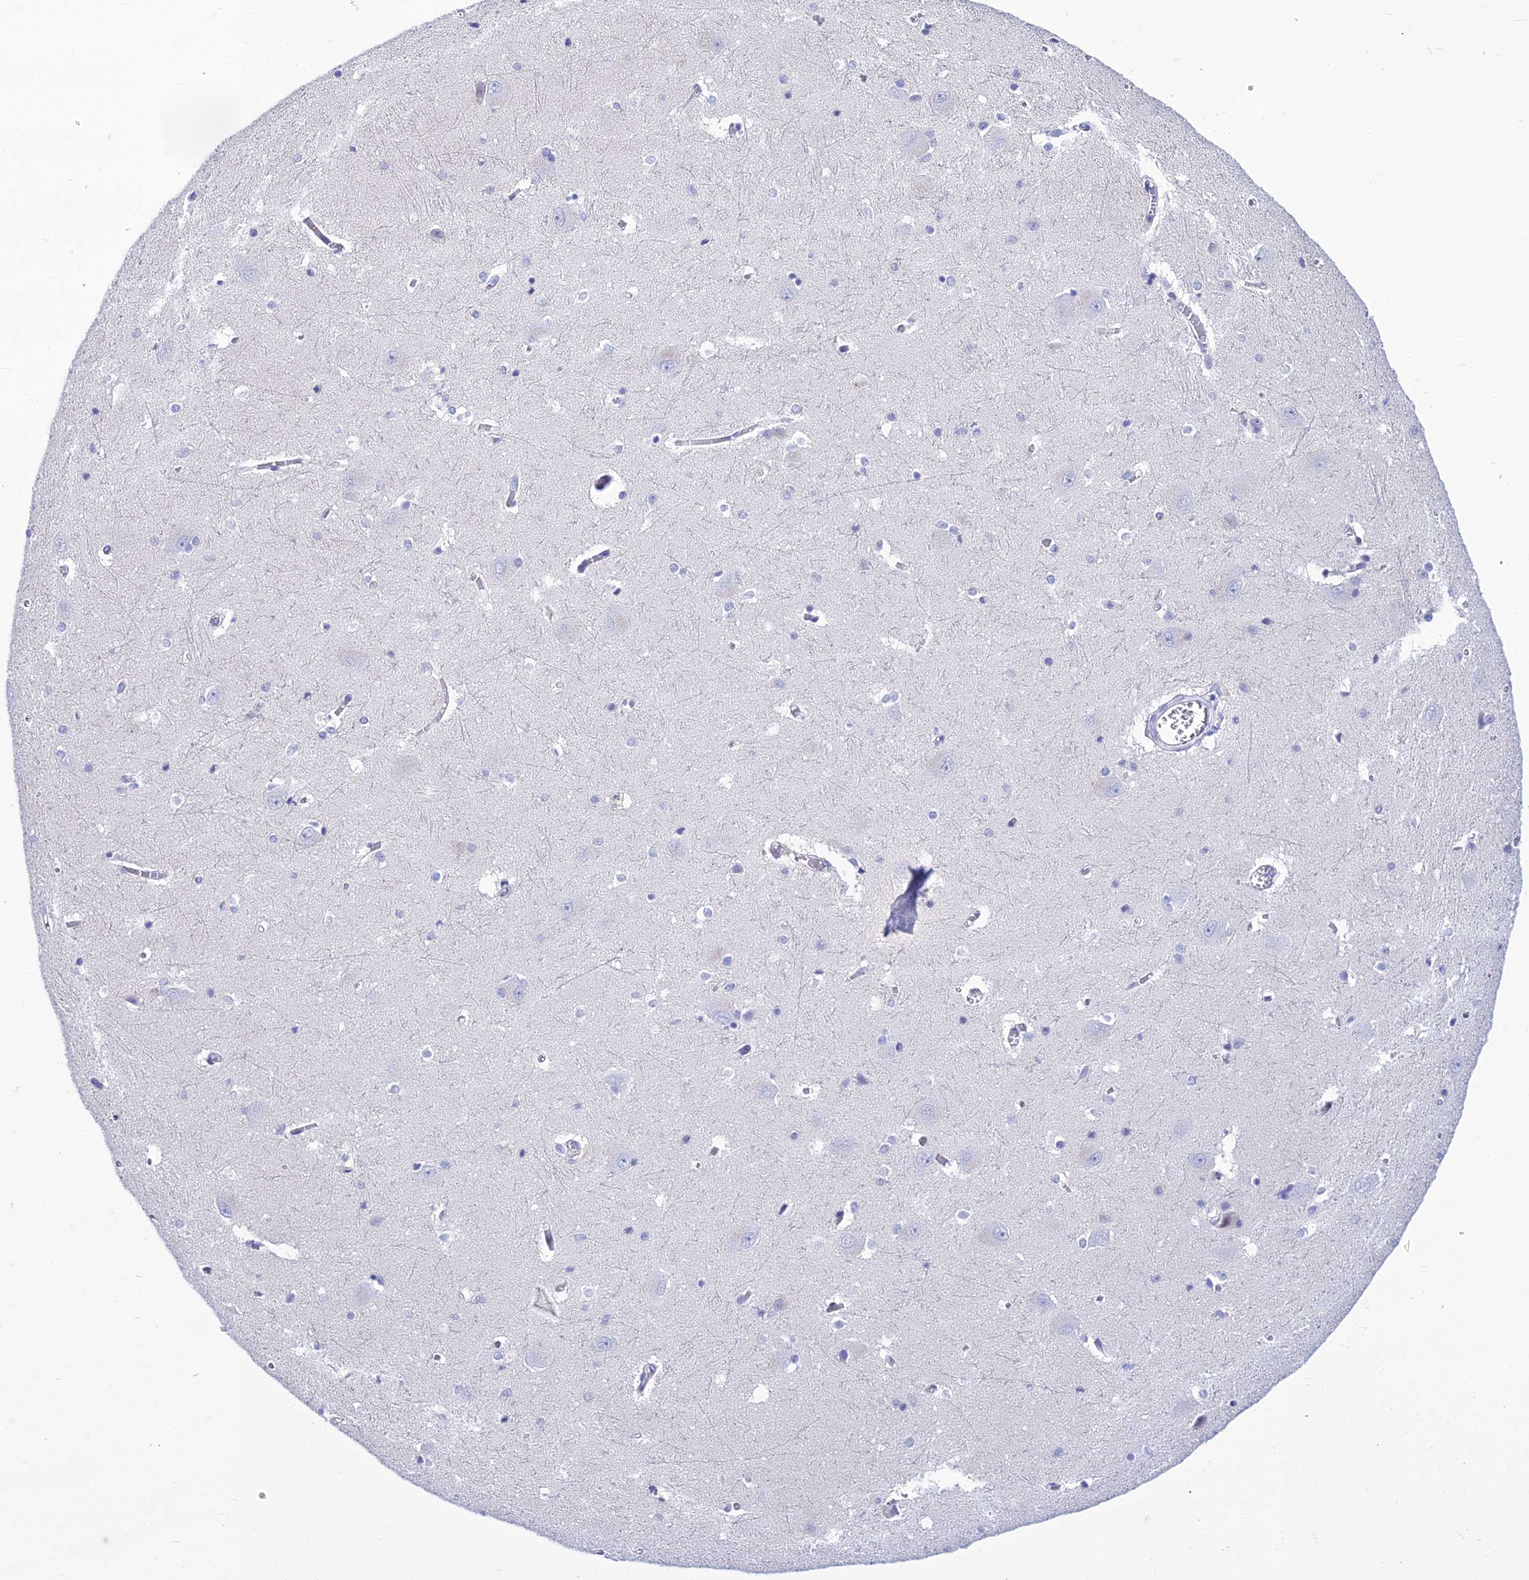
{"staining": {"intensity": "negative", "quantity": "none", "location": "none"}, "tissue": "caudate", "cell_type": "Glial cells", "image_type": "normal", "snomed": [{"axis": "morphology", "description": "Normal tissue, NOS"}, {"axis": "topography", "description": "Lateral ventricle wall"}], "caption": "The immunohistochemistry (IHC) photomicrograph has no significant staining in glial cells of caudate. Brightfield microscopy of immunohistochemistry (IHC) stained with DAB (brown) and hematoxylin (blue), captured at high magnification.", "gene": "ZMIZ1", "patient": {"sex": "male", "age": 37}}